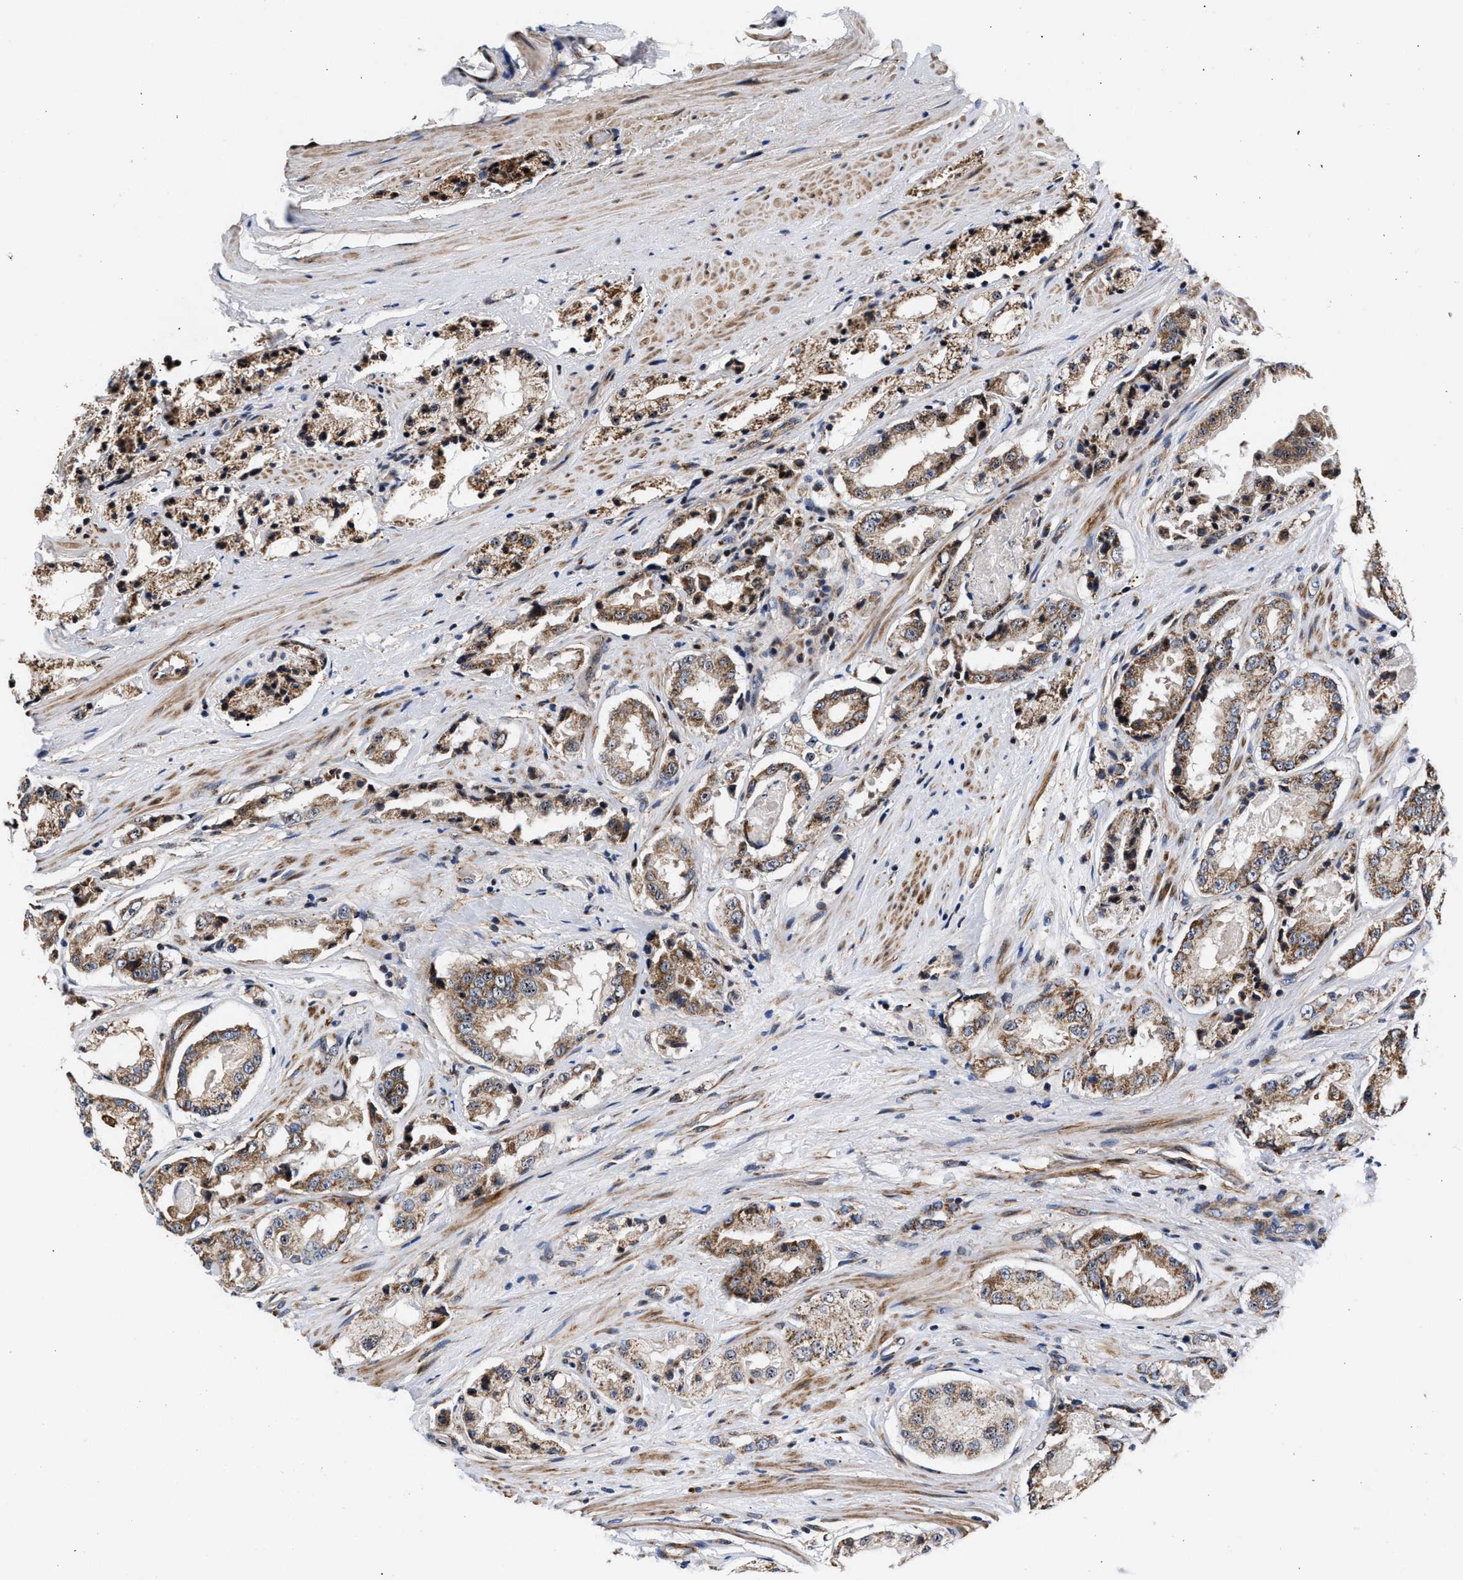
{"staining": {"intensity": "moderate", "quantity": ">75%", "location": "cytoplasmic/membranous"}, "tissue": "prostate cancer", "cell_type": "Tumor cells", "image_type": "cancer", "snomed": [{"axis": "morphology", "description": "Adenocarcinoma, High grade"}, {"axis": "topography", "description": "Prostate"}], "caption": "This is an image of immunohistochemistry staining of adenocarcinoma (high-grade) (prostate), which shows moderate staining in the cytoplasmic/membranous of tumor cells.", "gene": "SGK1", "patient": {"sex": "male", "age": 73}}